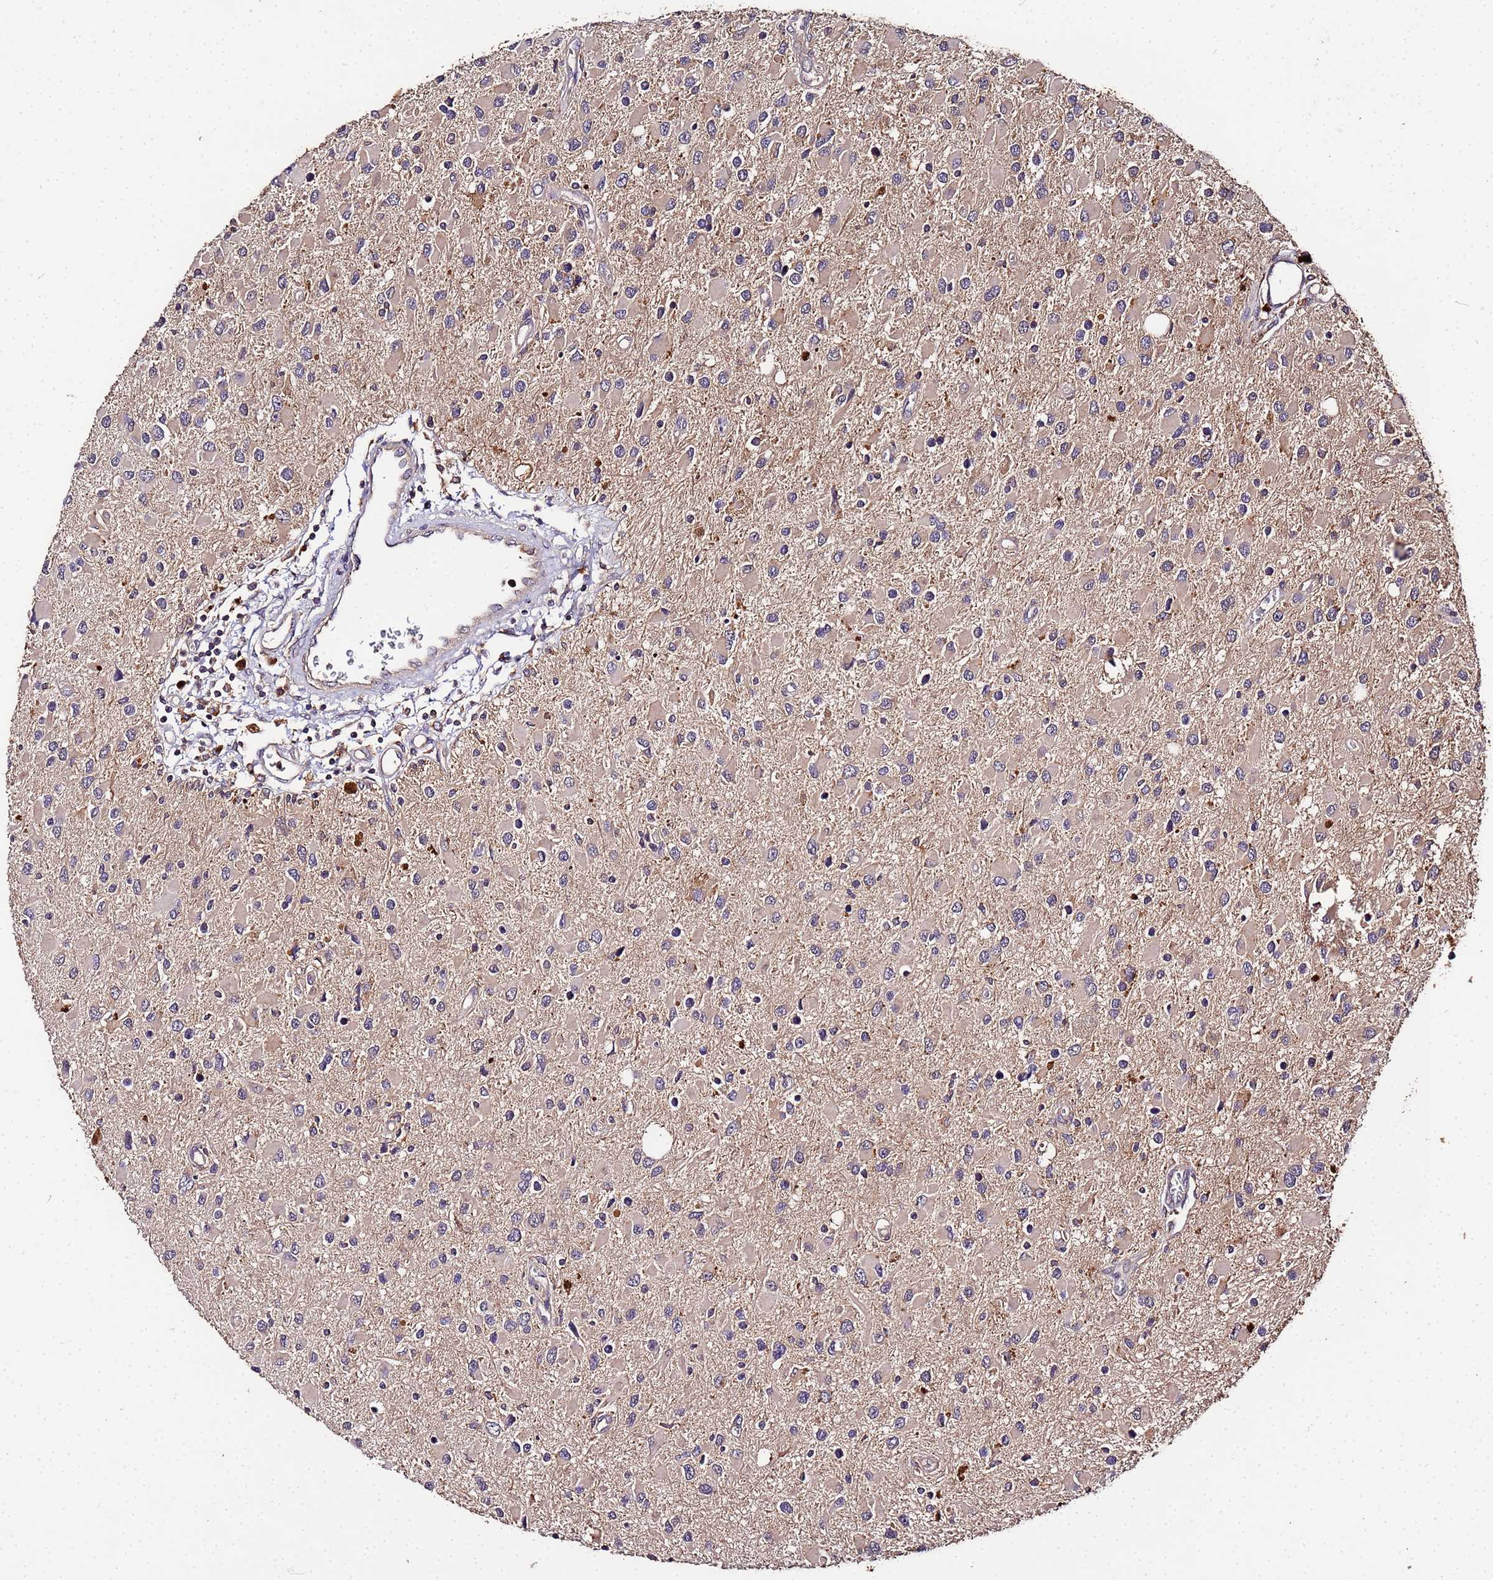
{"staining": {"intensity": "weak", "quantity": ">75%", "location": "cytoplasmic/membranous"}, "tissue": "glioma", "cell_type": "Tumor cells", "image_type": "cancer", "snomed": [{"axis": "morphology", "description": "Glioma, malignant, High grade"}, {"axis": "topography", "description": "Brain"}], "caption": "Protein expression analysis of glioma displays weak cytoplasmic/membranous staining in about >75% of tumor cells.", "gene": "MTERF1", "patient": {"sex": "male", "age": 53}}